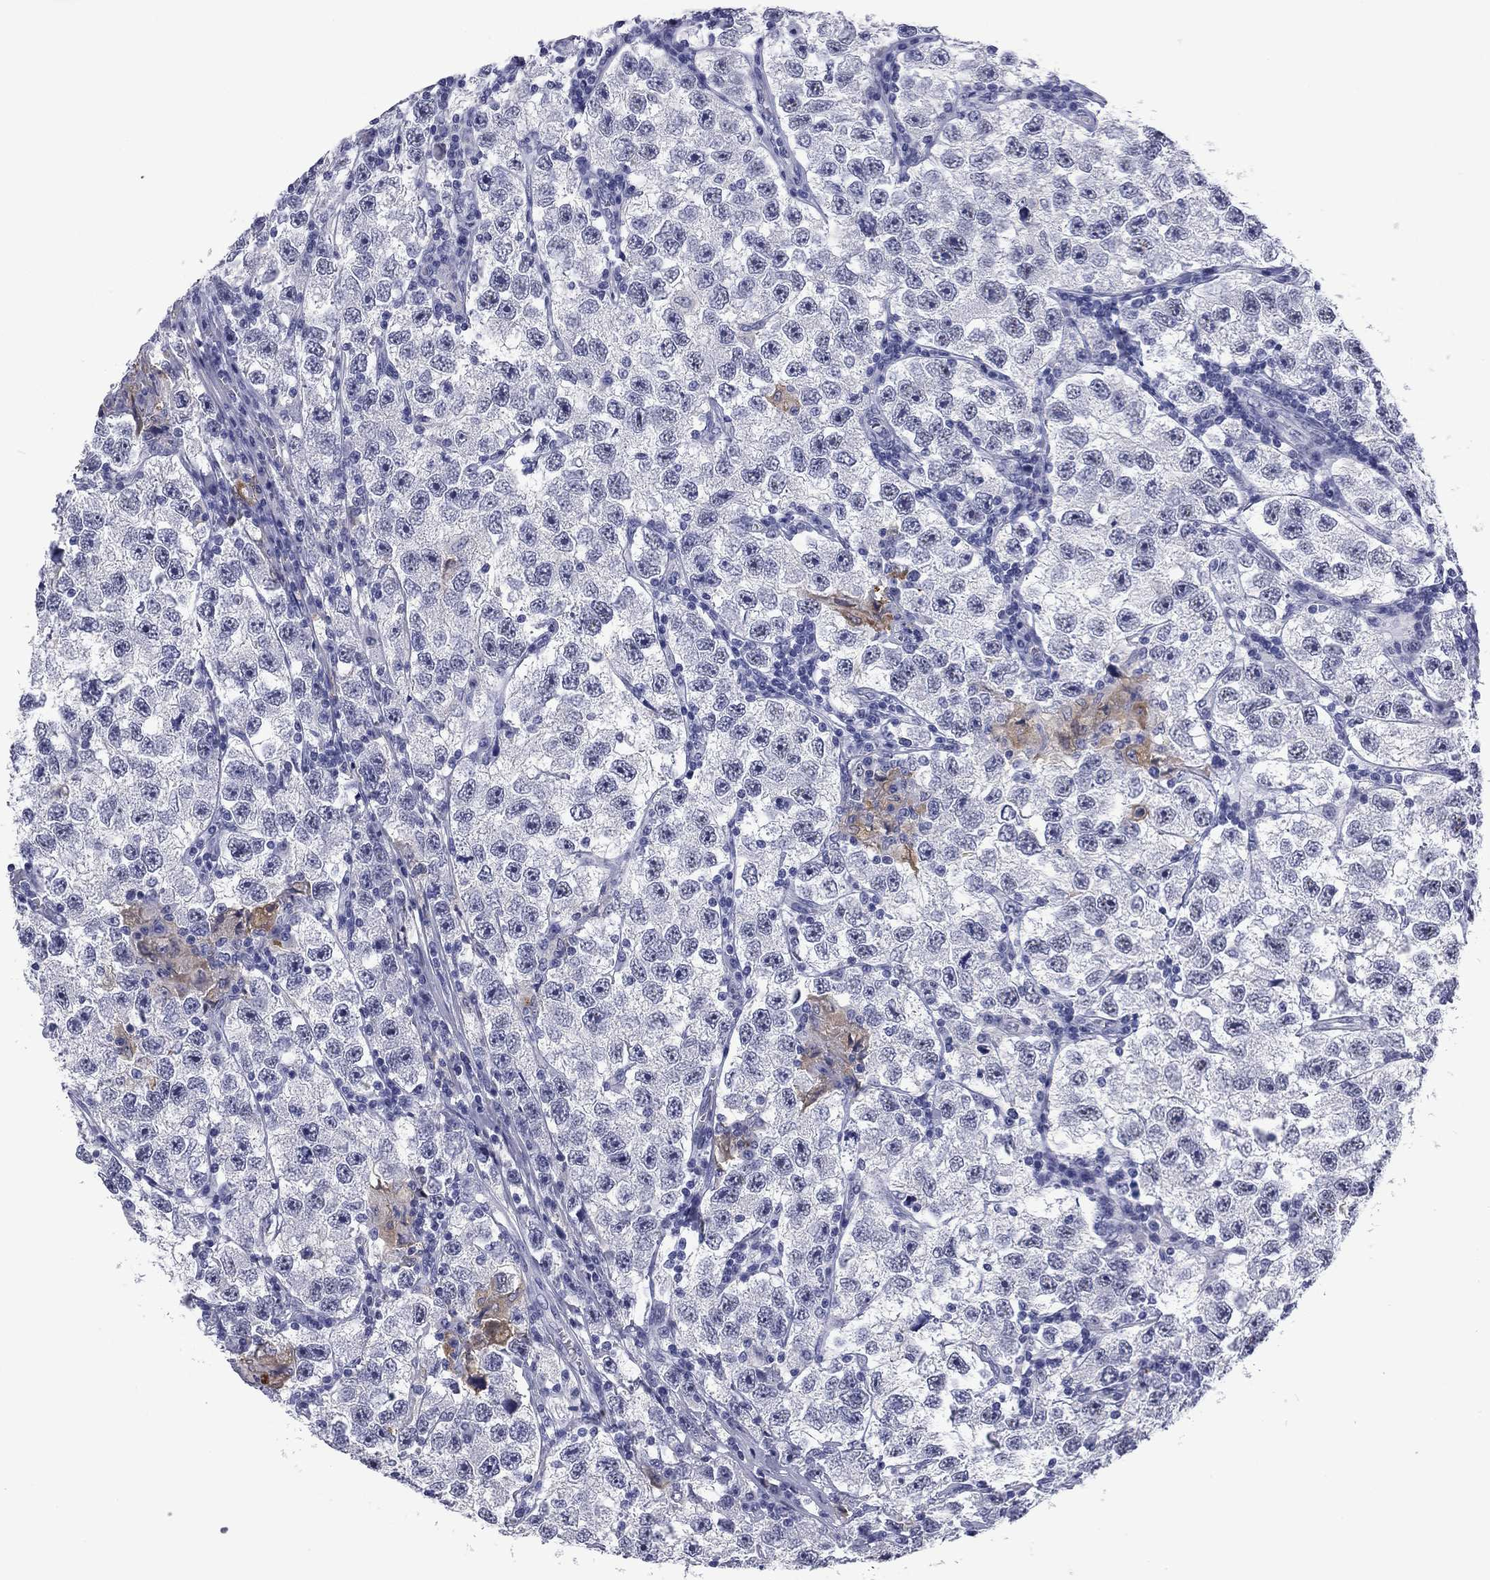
{"staining": {"intensity": "negative", "quantity": "none", "location": "none"}, "tissue": "testis cancer", "cell_type": "Tumor cells", "image_type": "cancer", "snomed": [{"axis": "morphology", "description": "Seminoma, NOS"}, {"axis": "topography", "description": "Testis"}], "caption": "Tumor cells show no significant protein expression in testis cancer.", "gene": "BCL2L14", "patient": {"sex": "male", "age": 26}}